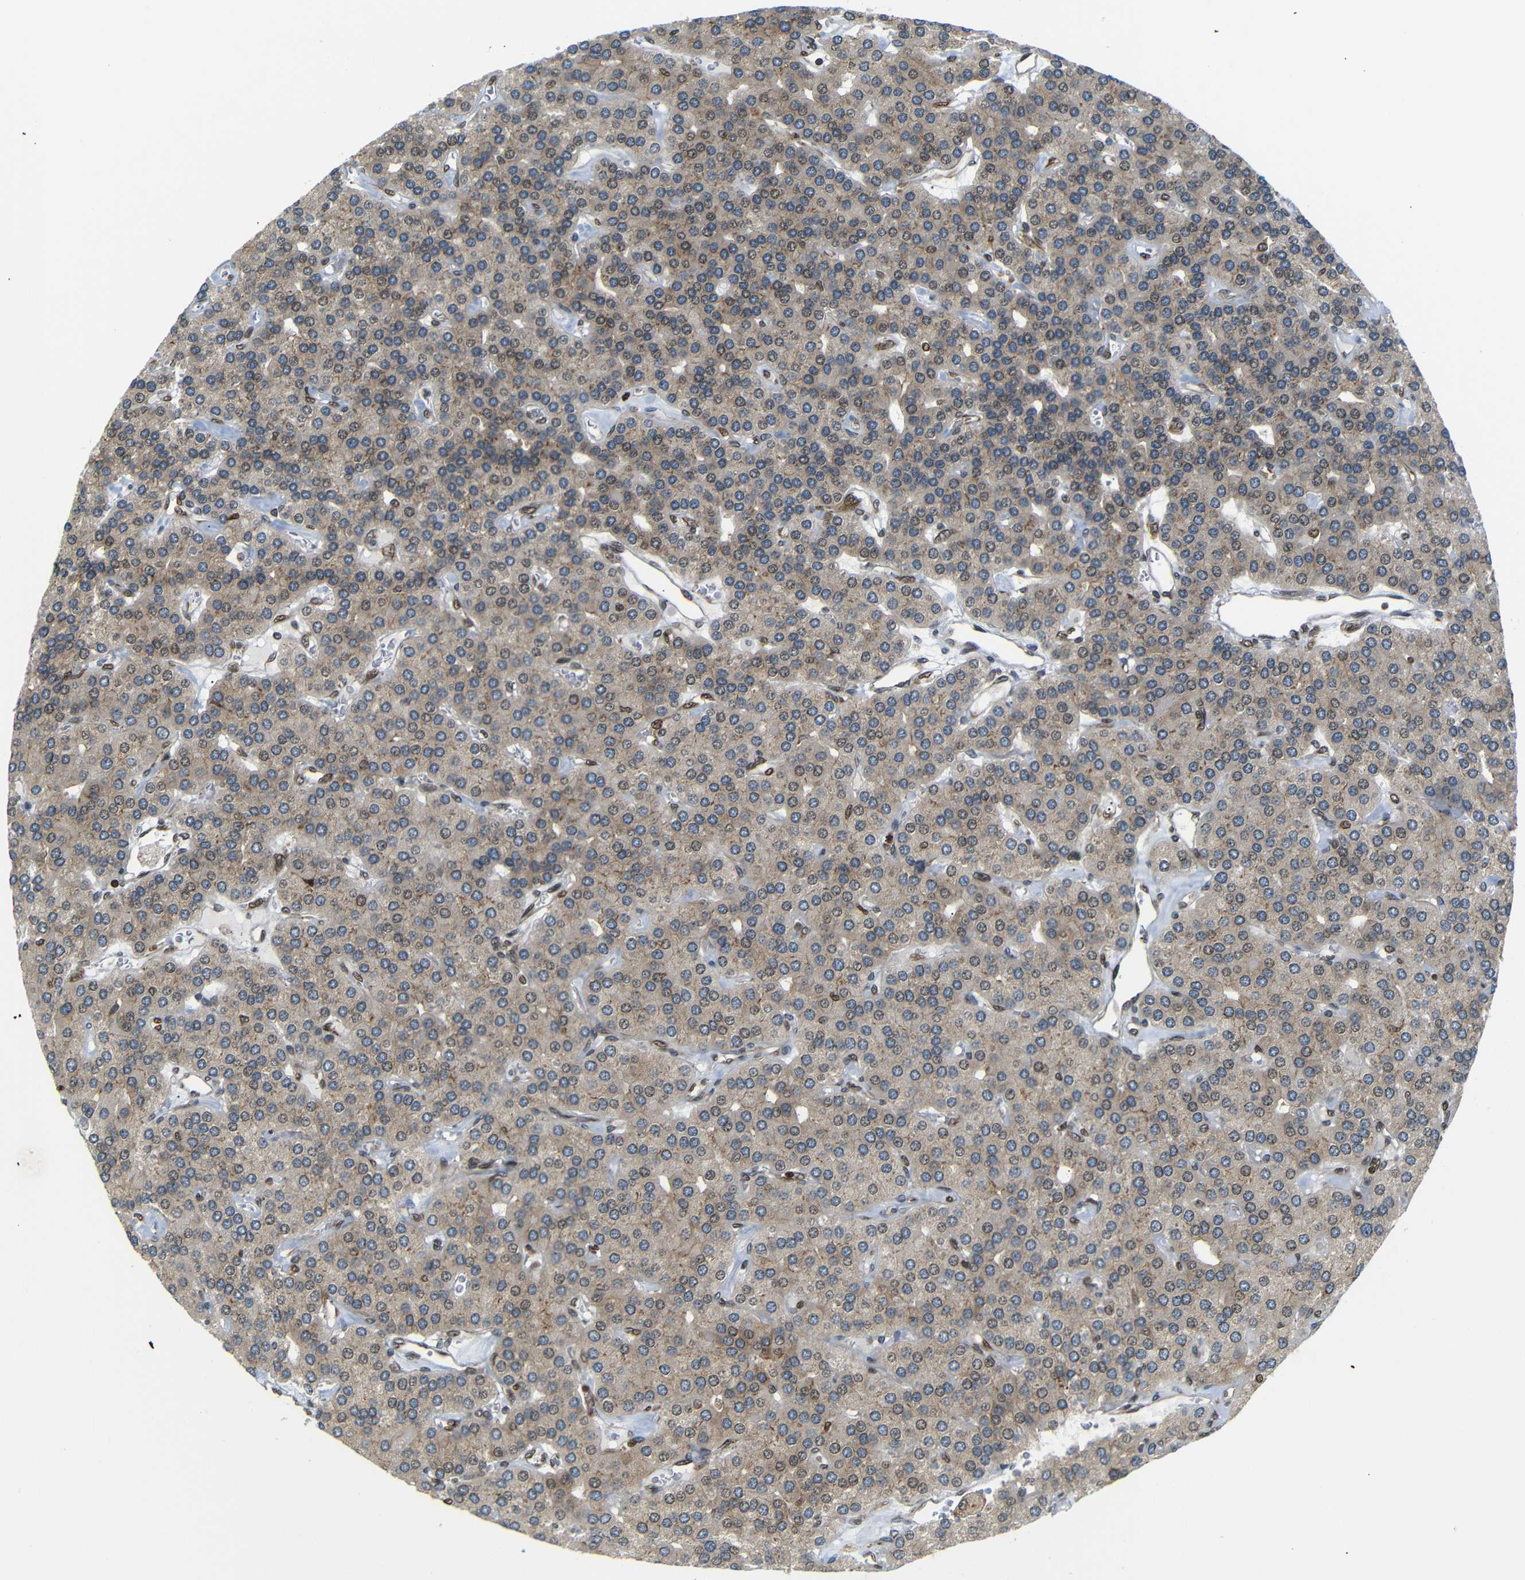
{"staining": {"intensity": "weak", "quantity": ">75%", "location": "cytoplasmic/membranous"}, "tissue": "parathyroid gland", "cell_type": "Glandular cells", "image_type": "normal", "snomed": [{"axis": "morphology", "description": "Normal tissue, NOS"}, {"axis": "morphology", "description": "Adenoma, NOS"}, {"axis": "topography", "description": "Parathyroid gland"}], "caption": "Parathyroid gland stained with DAB (3,3'-diaminobenzidine) immunohistochemistry (IHC) demonstrates low levels of weak cytoplasmic/membranous expression in approximately >75% of glandular cells.", "gene": "SPCS2", "patient": {"sex": "female", "age": 86}}